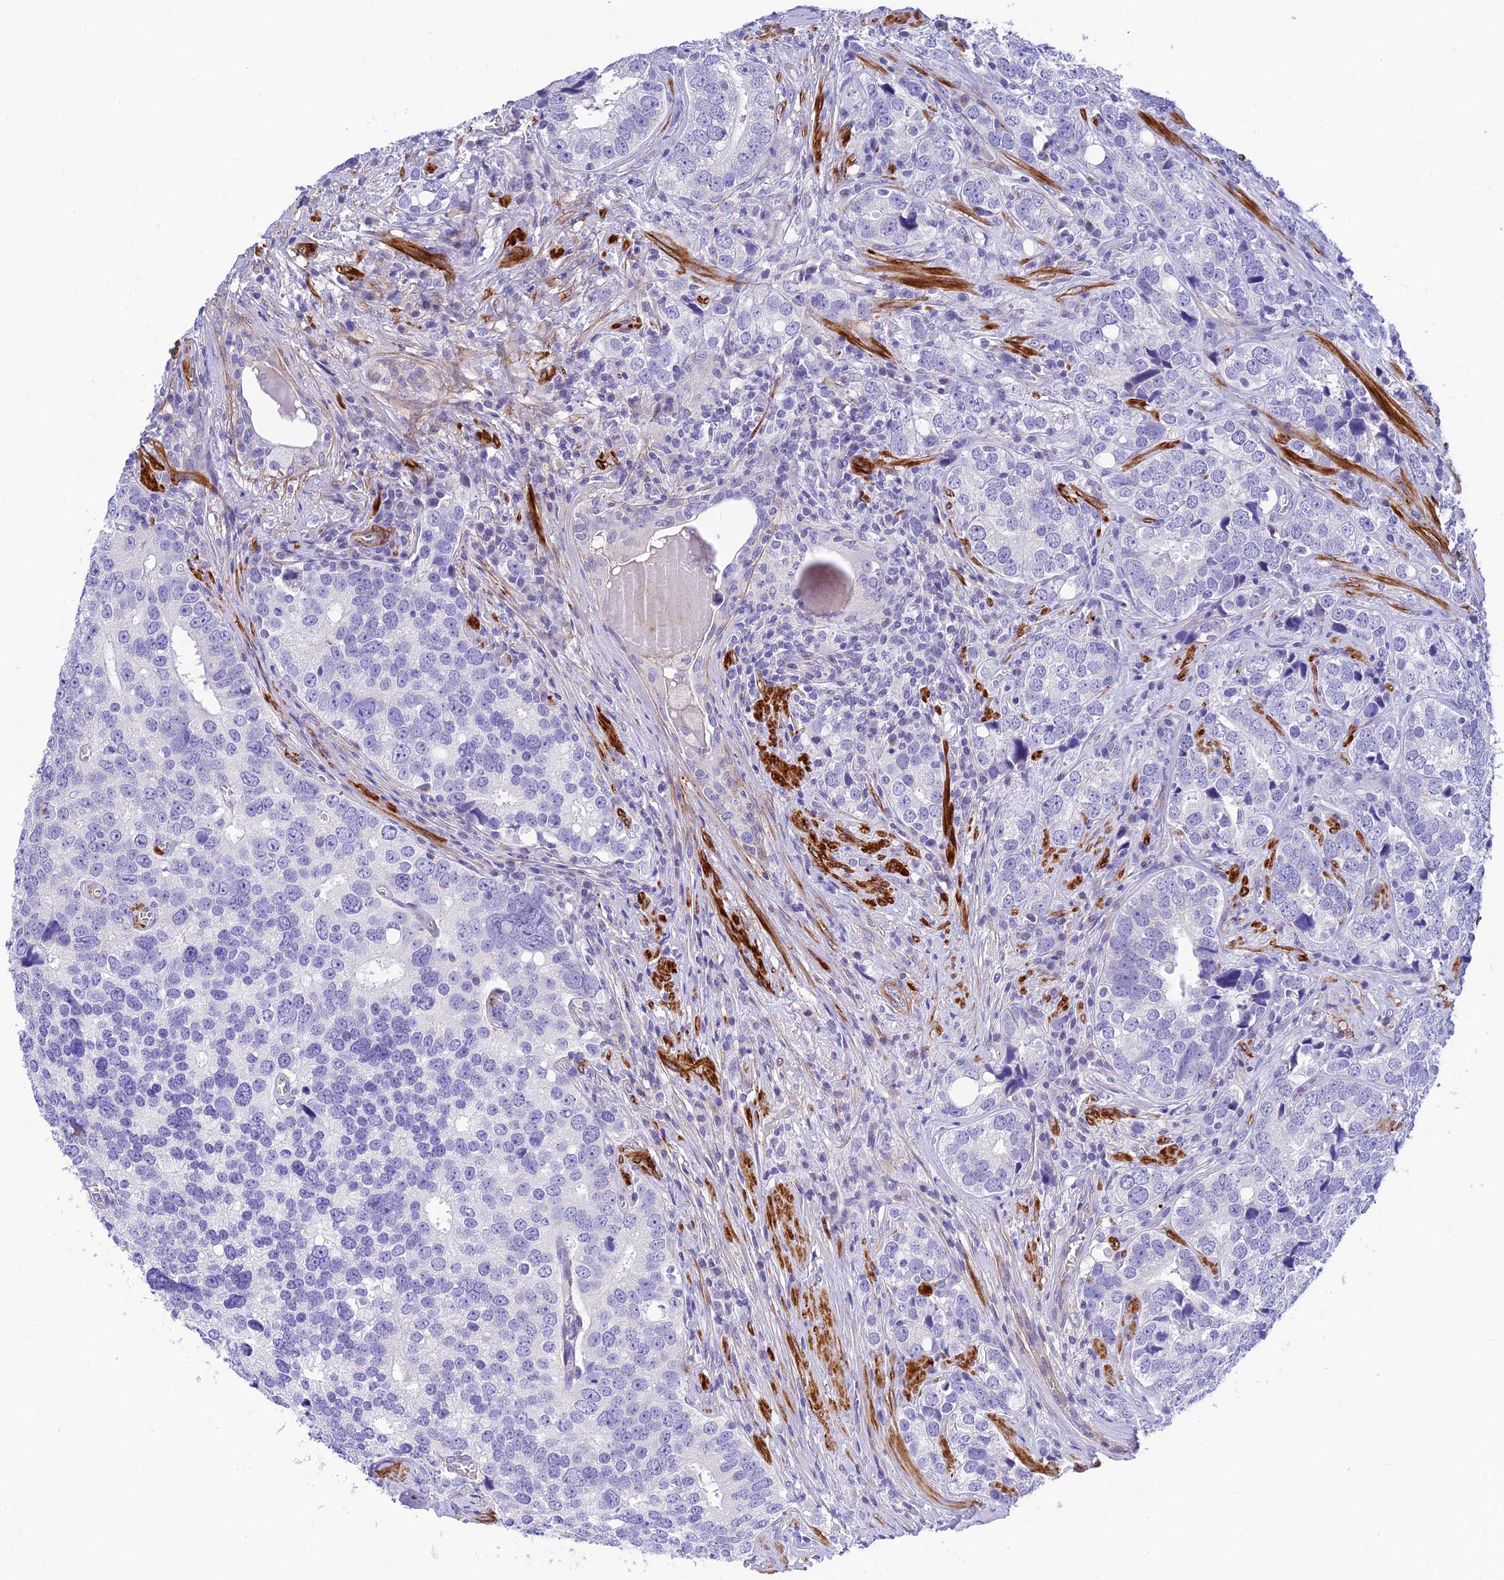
{"staining": {"intensity": "negative", "quantity": "none", "location": "none"}, "tissue": "prostate cancer", "cell_type": "Tumor cells", "image_type": "cancer", "snomed": [{"axis": "morphology", "description": "Adenocarcinoma, High grade"}, {"axis": "topography", "description": "Prostate"}], "caption": "DAB (3,3'-diaminobenzidine) immunohistochemical staining of prostate cancer shows no significant positivity in tumor cells. The staining is performed using DAB (3,3'-diaminobenzidine) brown chromogen with nuclei counter-stained in using hematoxylin.", "gene": "ZDHHC16", "patient": {"sex": "male", "age": 71}}